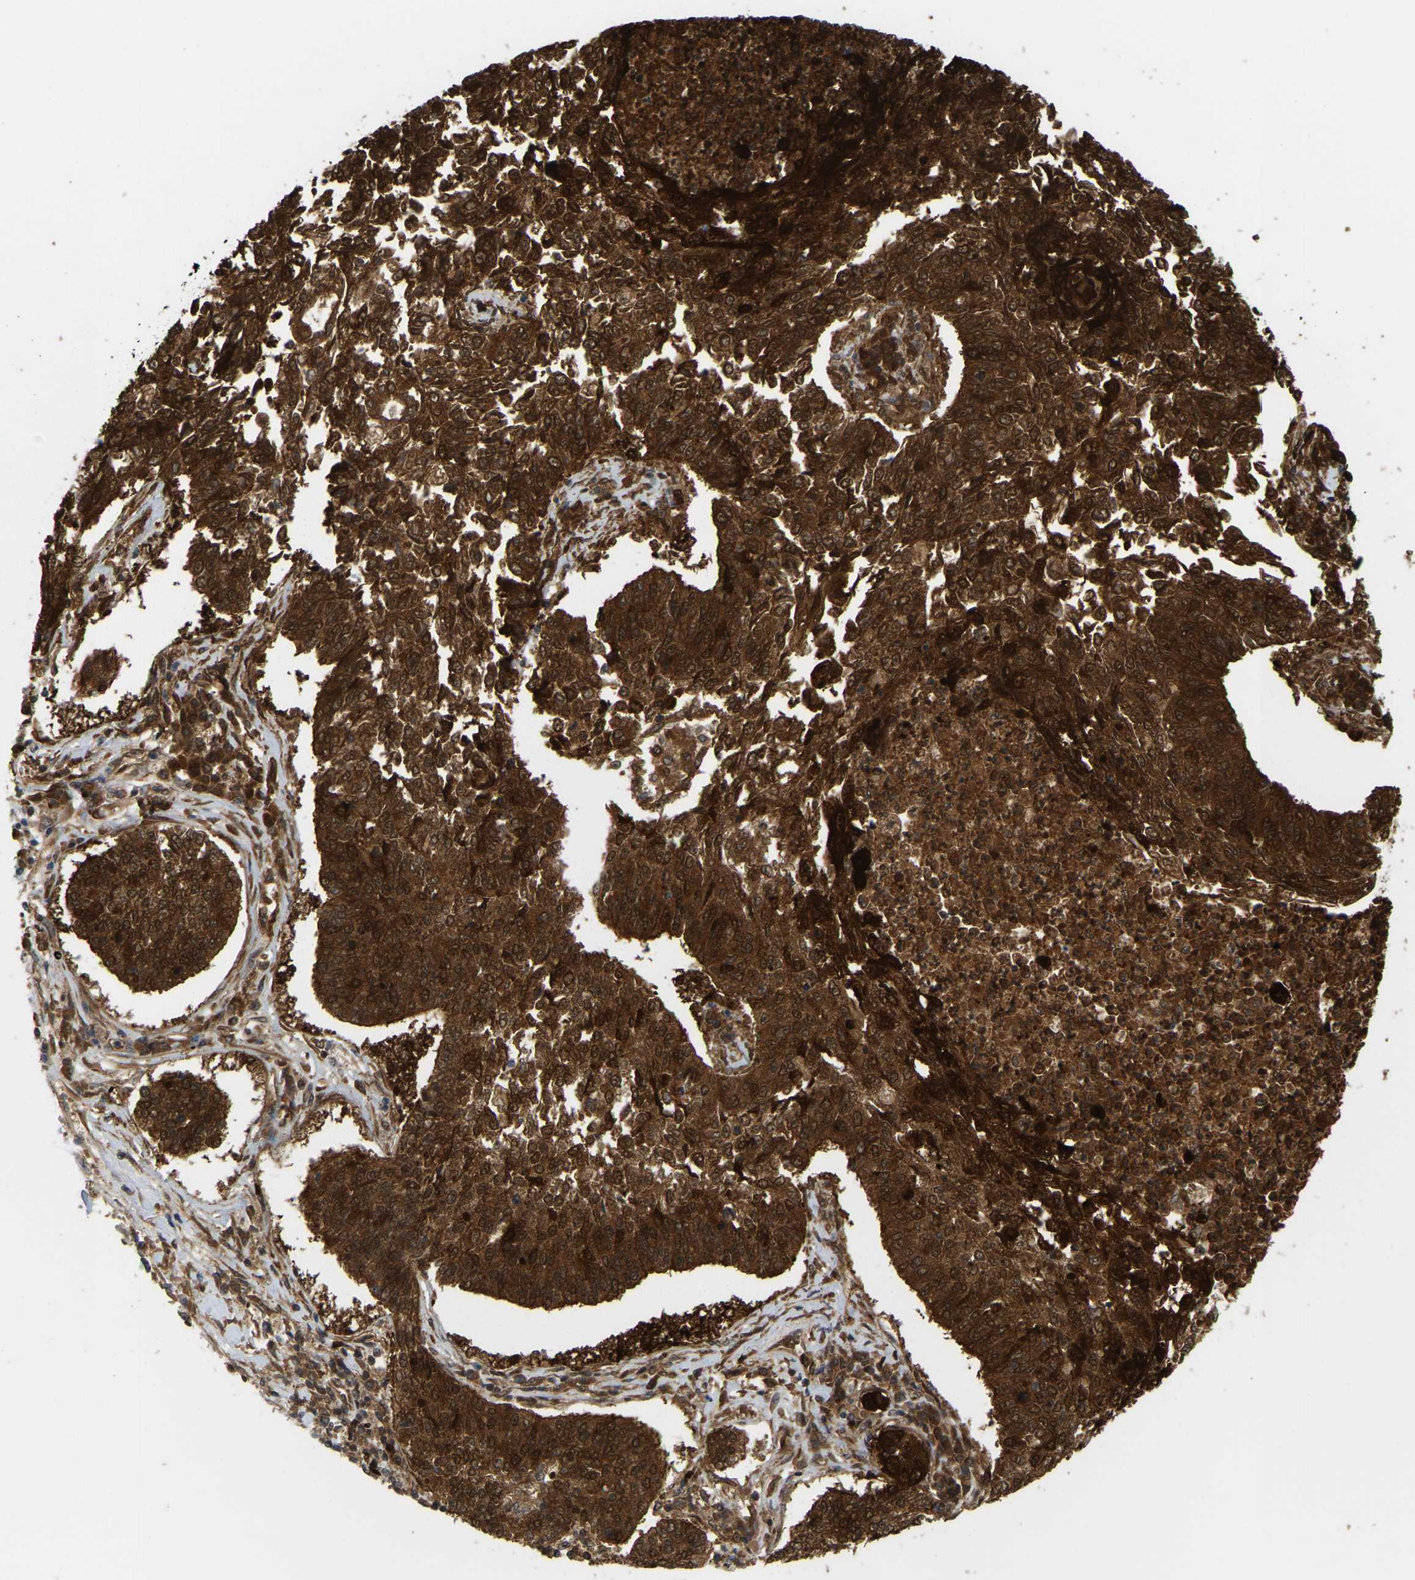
{"staining": {"intensity": "strong", "quantity": ">75%", "location": "cytoplasmic/membranous,nuclear"}, "tissue": "lung cancer", "cell_type": "Tumor cells", "image_type": "cancer", "snomed": [{"axis": "morphology", "description": "Normal tissue, NOS"}, {"axis": "morphology", "description": "Squamous cell carcinoma, NOS"}, {"axis": "topography", "description": "Cartilage tissue"}, {"axis": "topography", "description": "Bronchus"}, {"axis": "topography", "description": "Lung"}], "caption": "Squamous cell carcinoma (lung) tissue reveals strong cytoplasmic/membranous and nuclear expression in about >75% of tumor cells", "gene": "SERPINB5", "patient": {"sex": "female", "age": 49}}